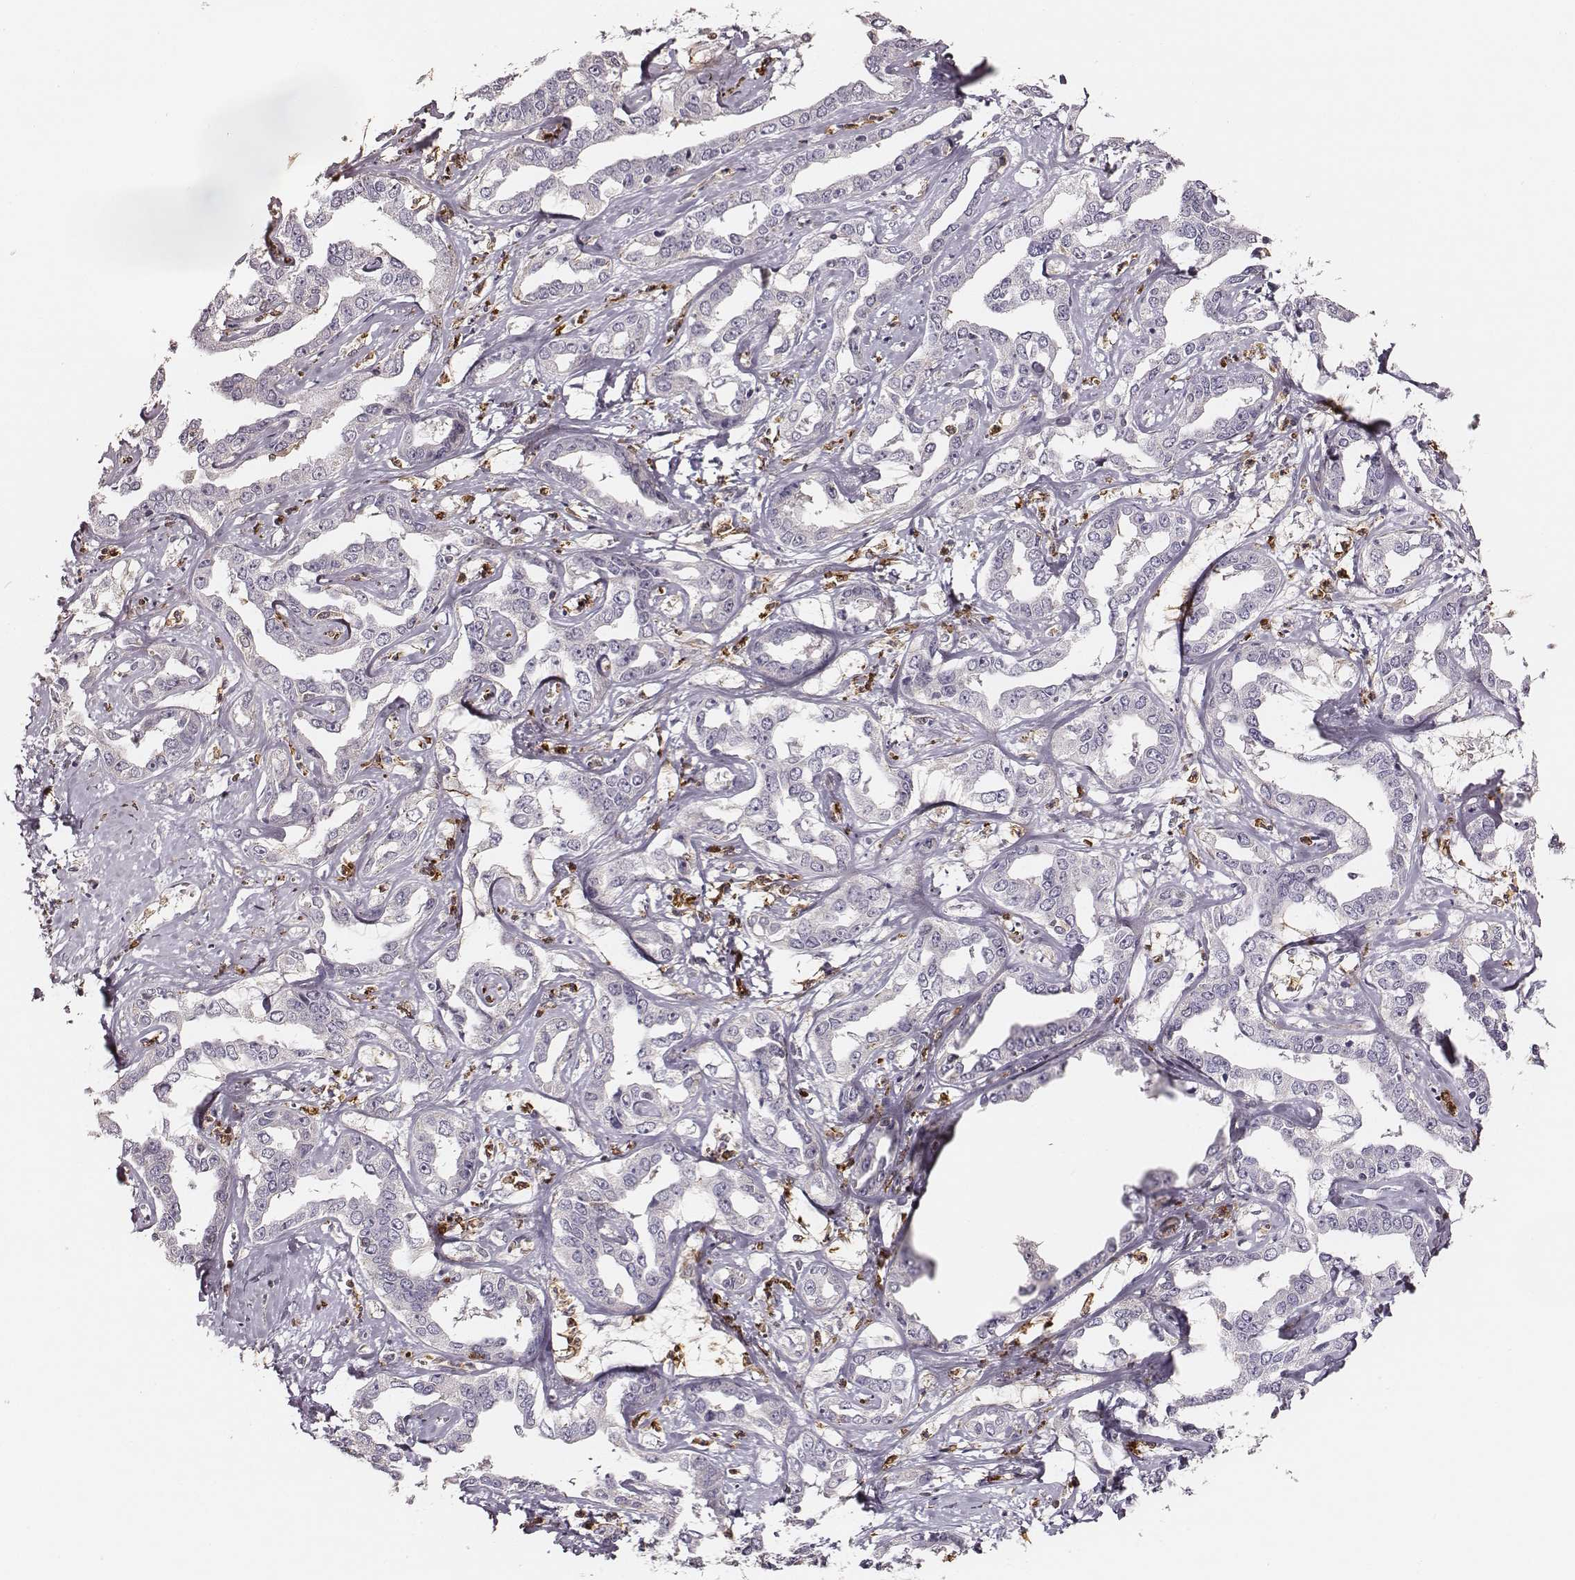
{"staining": {"intensity": "negative", "quantity": "none", "location": "none"}, "tissue": "liver cancer", "cell_type": "Tumor cells", "image_type": "cancer", "snomed": [{"axis": "morphology", "description": "Cholangiocarcinoma"}, {"axis": "topography", "description": "Liver"}], "caption": "This is an immunohistochemistry histopathology image of human liver cancer (cholangiocarcinoma). There is no positivity in tumor cells.", "gene": "ZYX", "patient": {"sex": "male", "age": 59}}